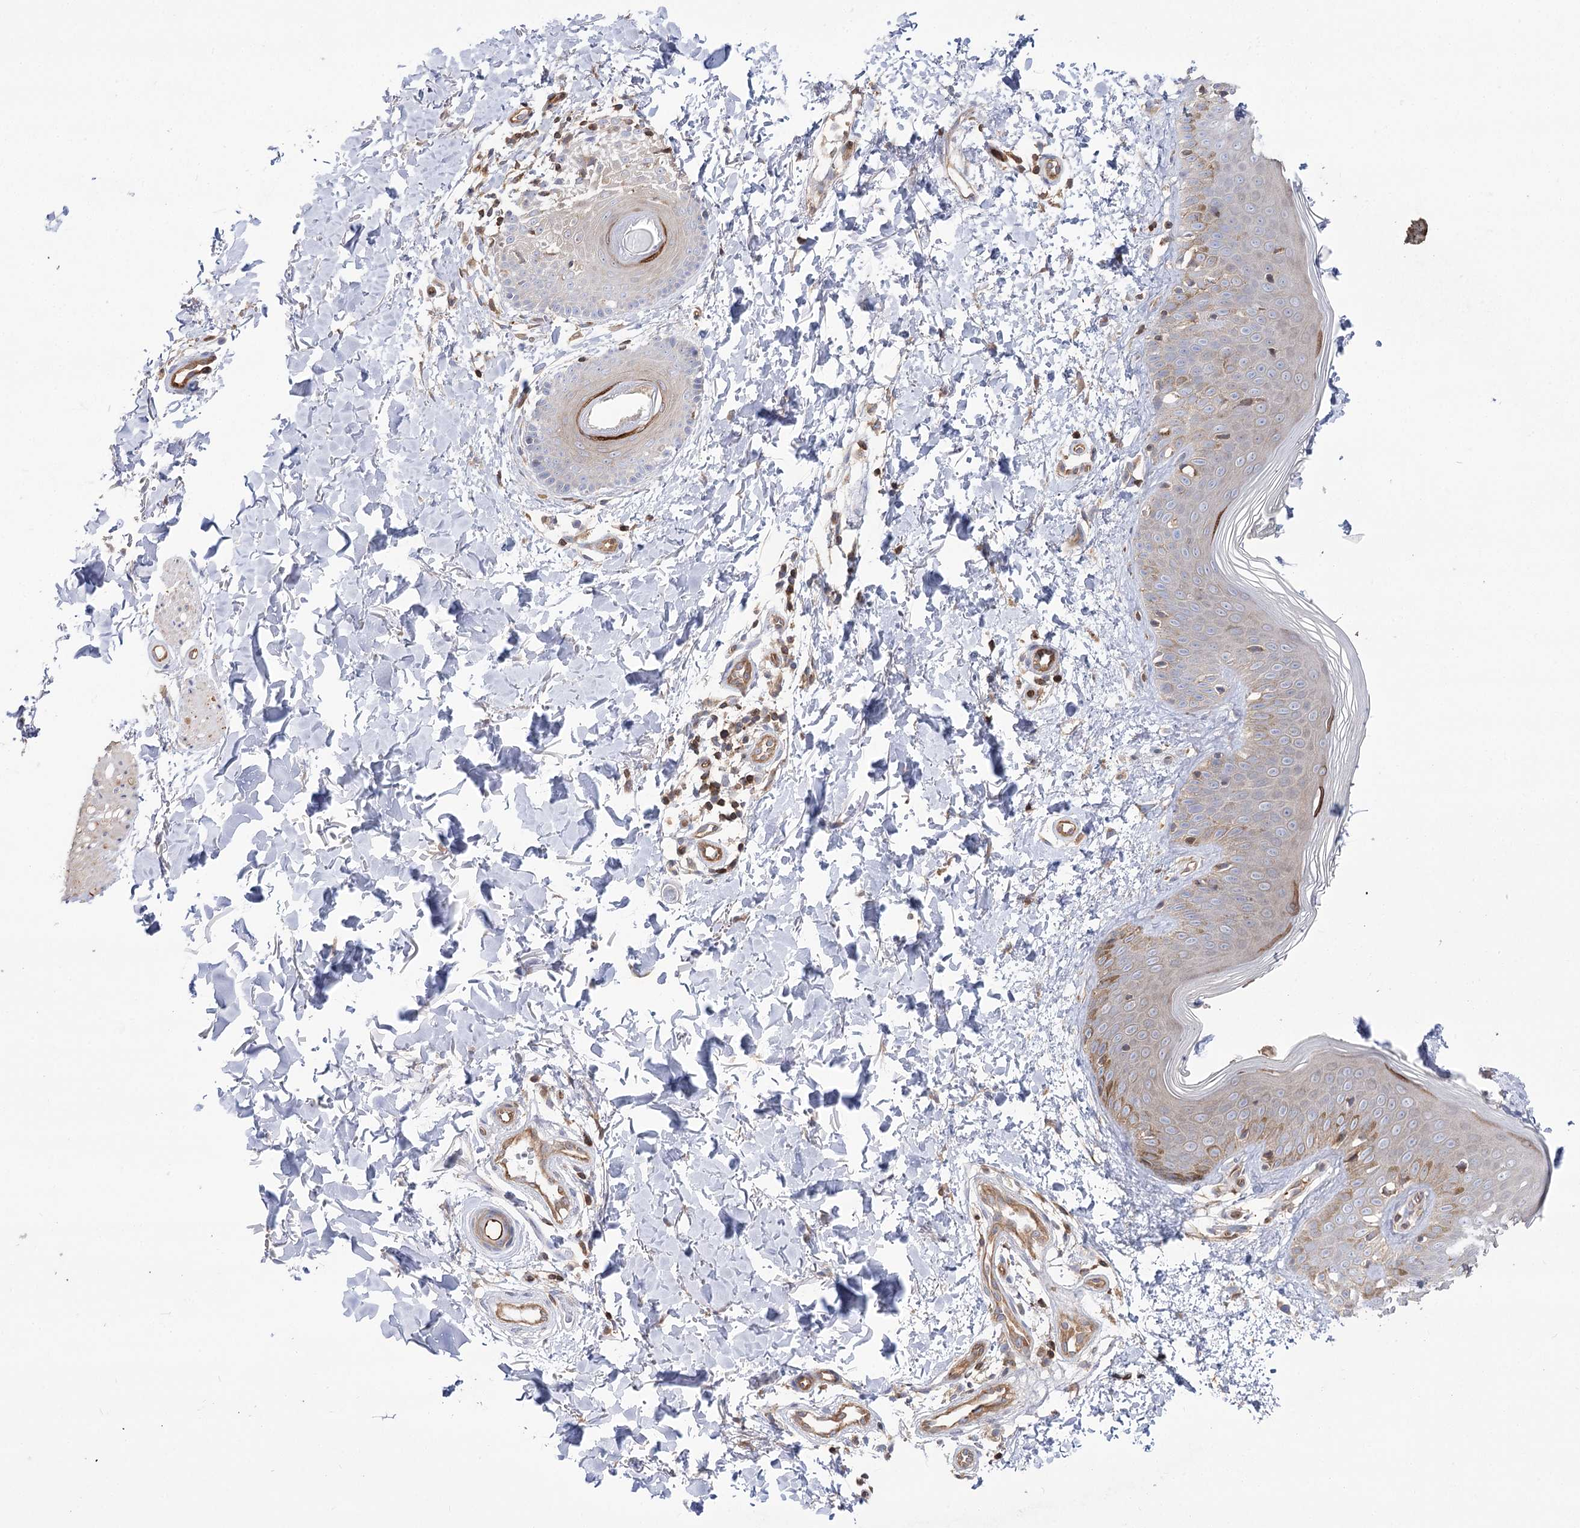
{"staining": {"intensity": "moderate", "quantity": "25%-75%", "location": "cytoplasmic/membranous,nuclear"}, "tissue": "skin", "cell_type": "Fibroblasts", "image_type": "normal", "snomed": [{"axis": "morphology", "description": "Normal tissue, NOS"}, {"axis": "topography", "description": "Skin"}], "caption": "Immunohistochemistry staining of benign skin, which displays medium levels of moderate cytoplasmic/membranous,nuclear staining in about 25%-75% of fibroblasts indicating moderate cytoplasmic/membranous,nuclear protein staining. The staining was performed using DAB (brown) for protein detection and nuclei were counterstained in hematoxylin (blue).", "gene": "VPS37B", "patient": {"sex": "male", "age": 37}}